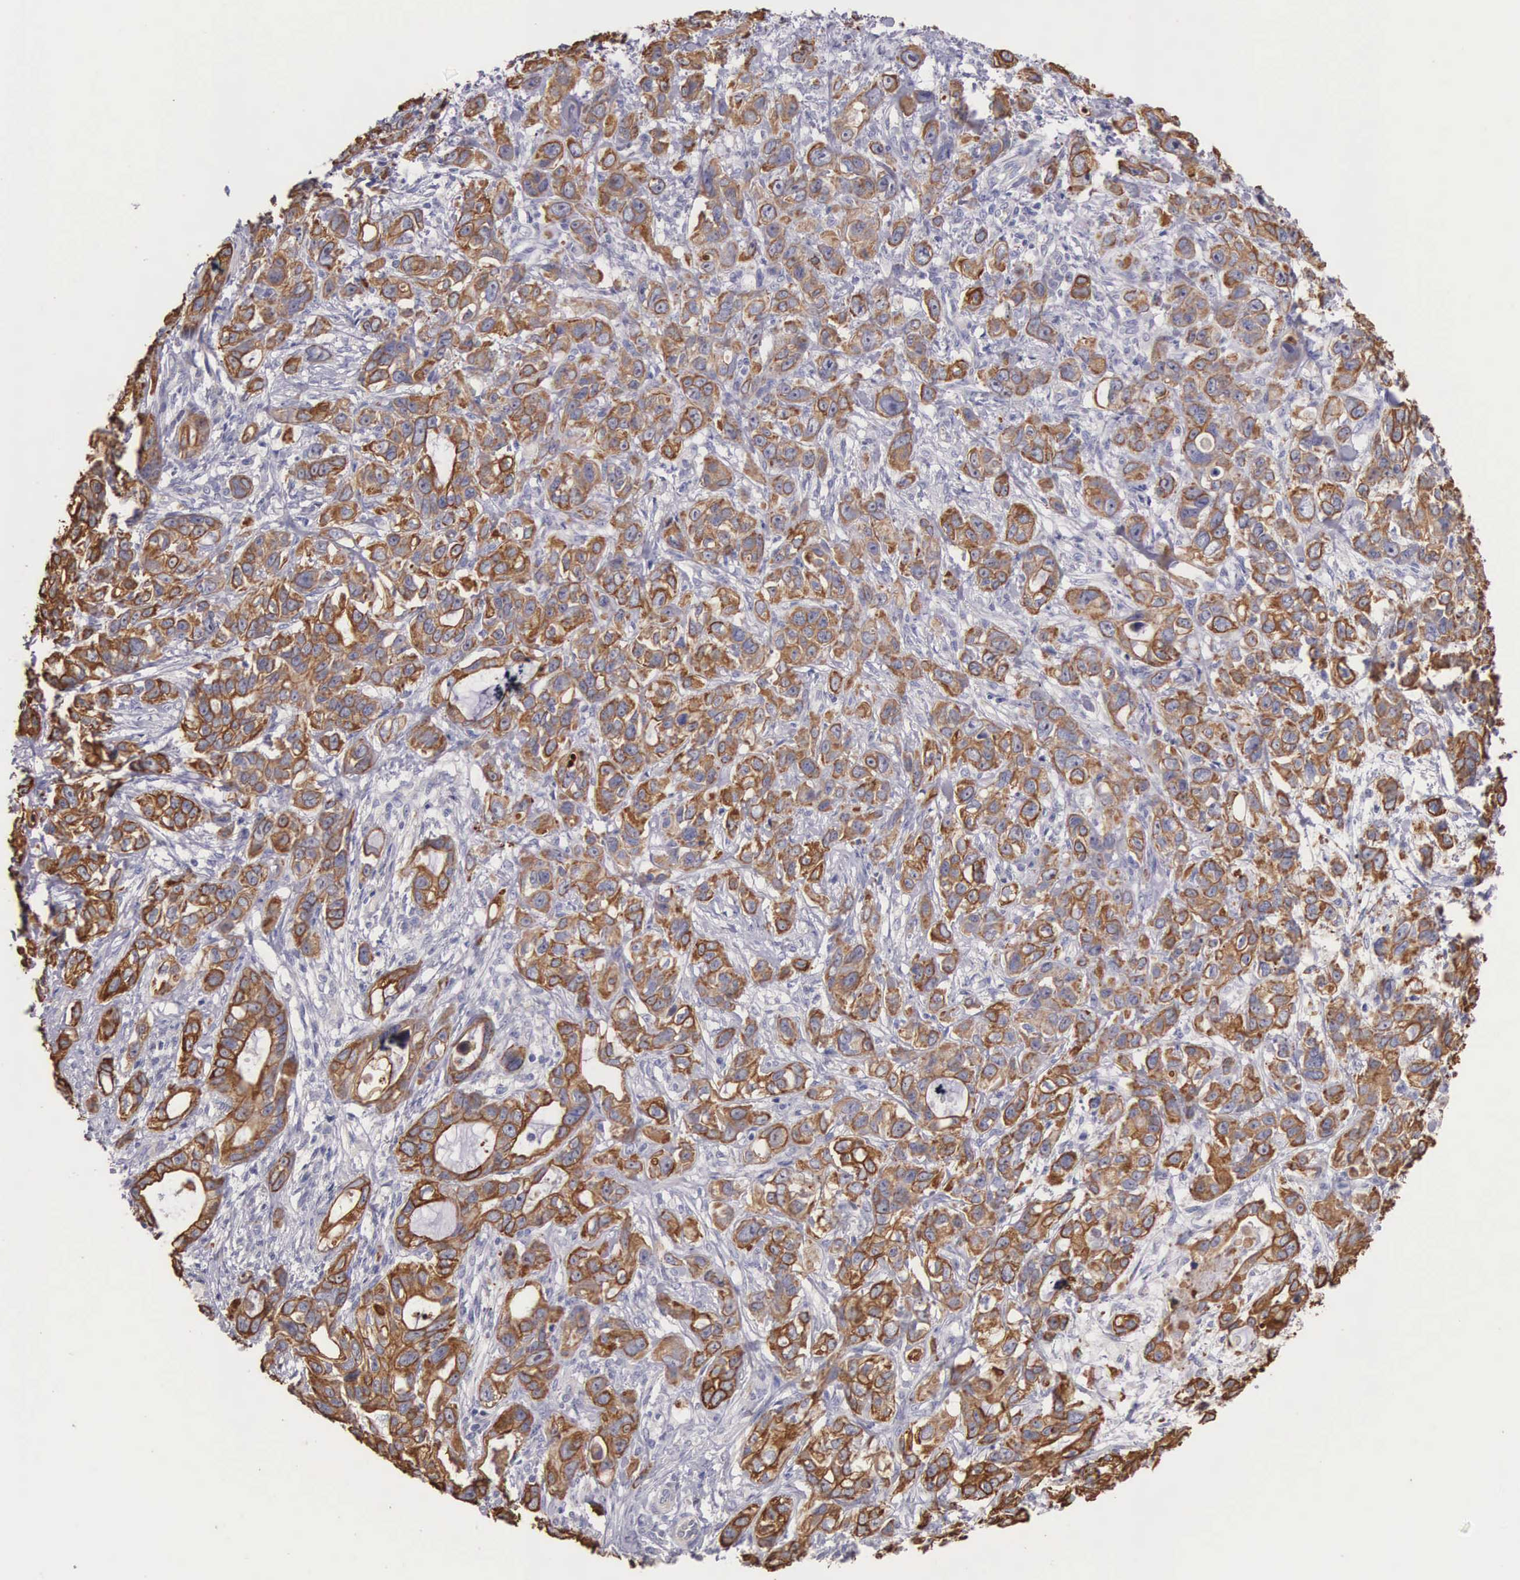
{"staining": {"intensity": "moderate", "quantity": ">75%", "location": "cytoplasmic/membranous"}, "tissue": "stomach cancer", "cell_type": "Tumor cells", "image_type": "cancer", "snomed": [{"axis": "morphology", "description": "Adenocarcinoma, NOS"}, {"axis": "topography", "description": "Stomach, upper"}], "caption": "Immunohistochemistry (IHC) micrograph of neoplastic tissue: human stomach cancer (adenocarcinoma) stained using IHC displays medium levels of moderate protein expression localized specifically in the cytoplasmic/membranous of tumor cells, appearing as a cytoplasmic/membranous brown color.", "gene": "PIR", "patient": {"sex": "male", "age": 47}}